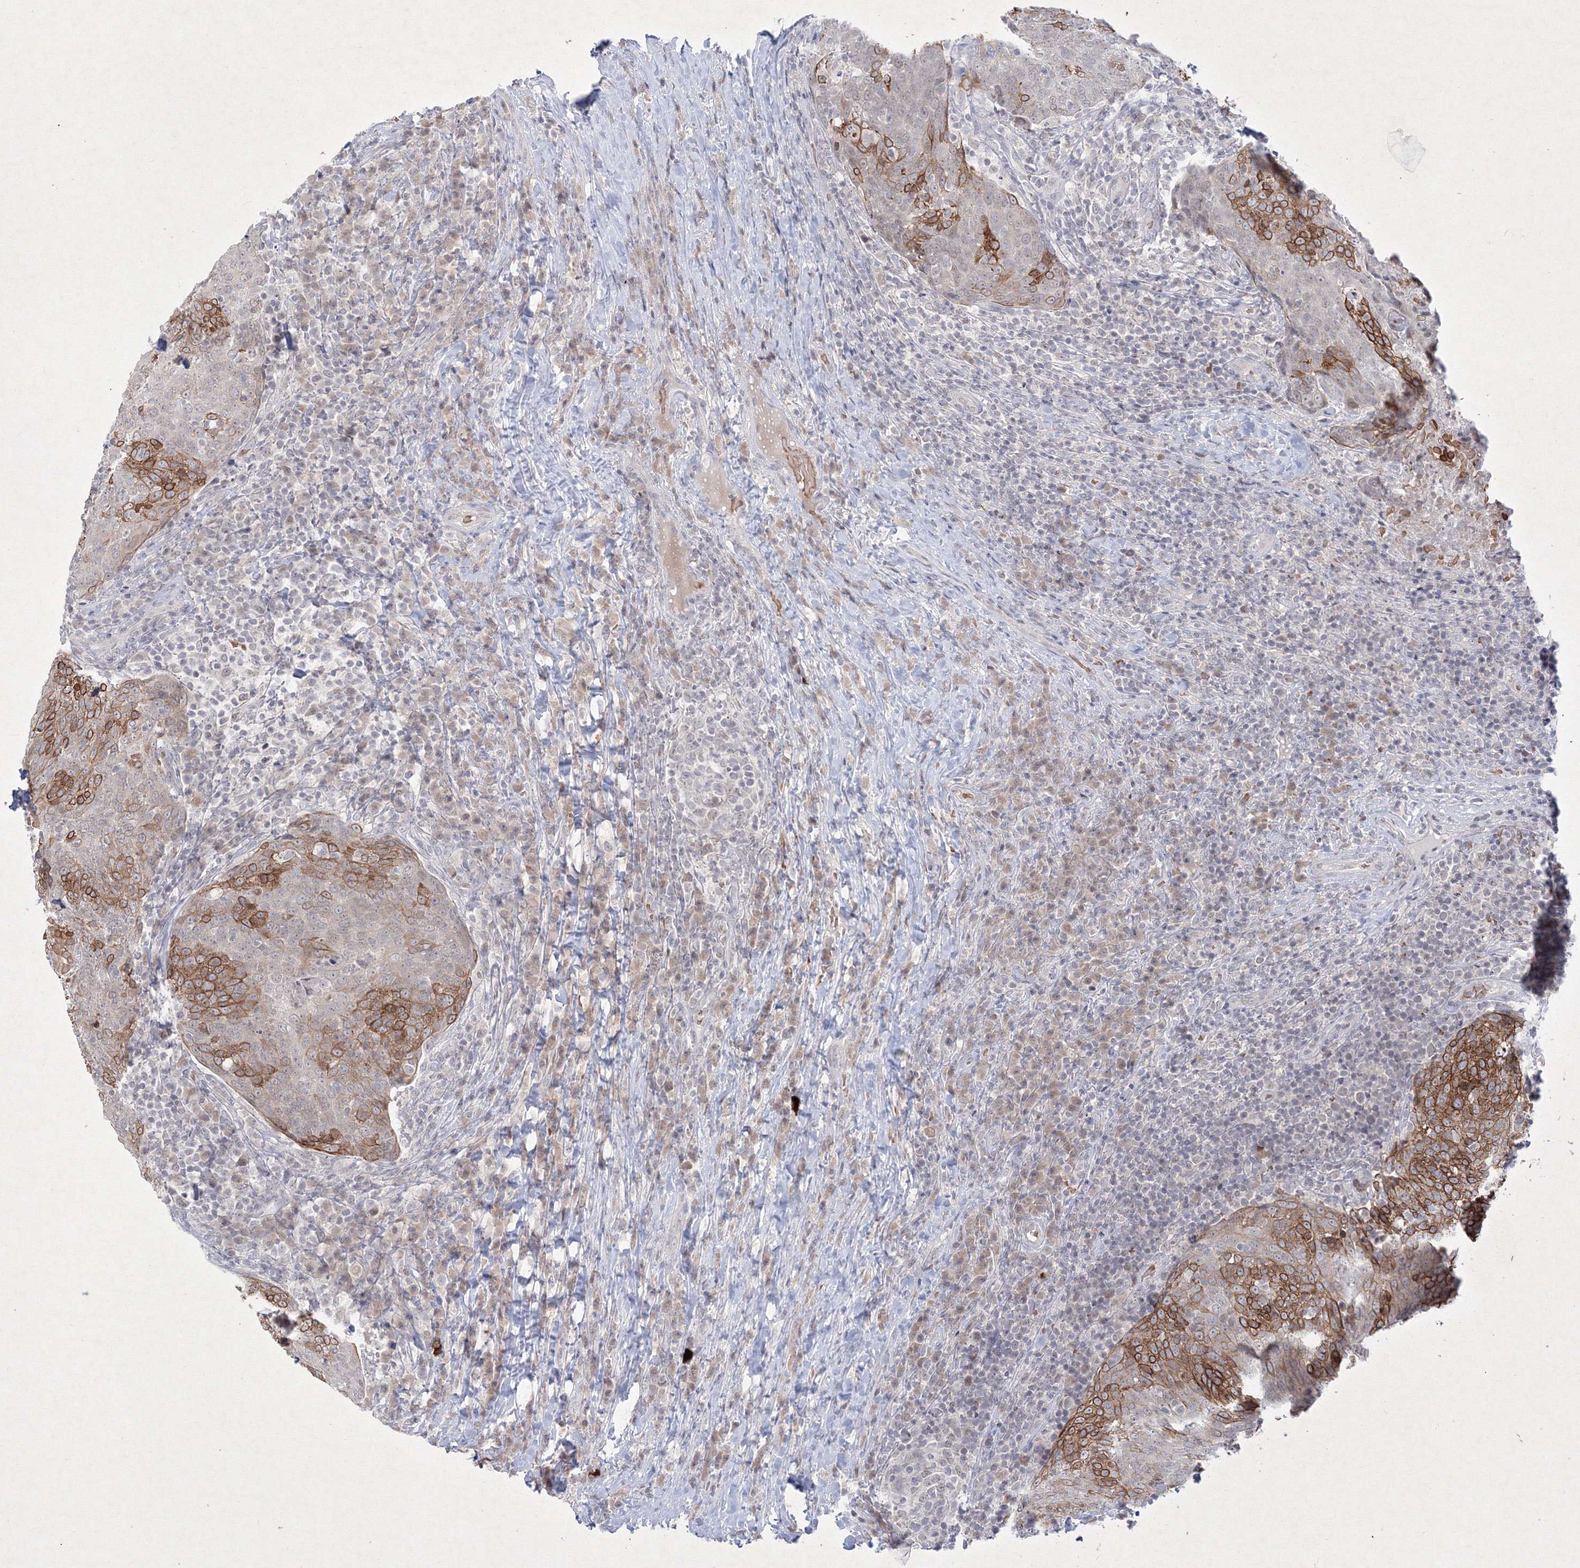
{"staining": {"intensity": "moderate", "quantity": "25%-75%", "location": "cytoplasmic/membranous"}, "tissue": "head and neck cancer", "cell_type": "Tumor cells", "image_type": "cancer", "snomed": [{"axis": "morphology", "description": "Squamous cell carcinoma, NOS"}, {"axis": "morphology", "description": "Squamous cell carcinoma, metastatic, NOS"}, {"axis": "topography", "description": "Lymph node"}, {"axis": "topography", "description": "Head-Neck"}], "caption": "Squamous cell carcinoma (head and neck) stained with a protein marker reveals moderate staining in tumor cells.", "gene": "NXPE3", "patient": {"sex": "male", "age": 62}}